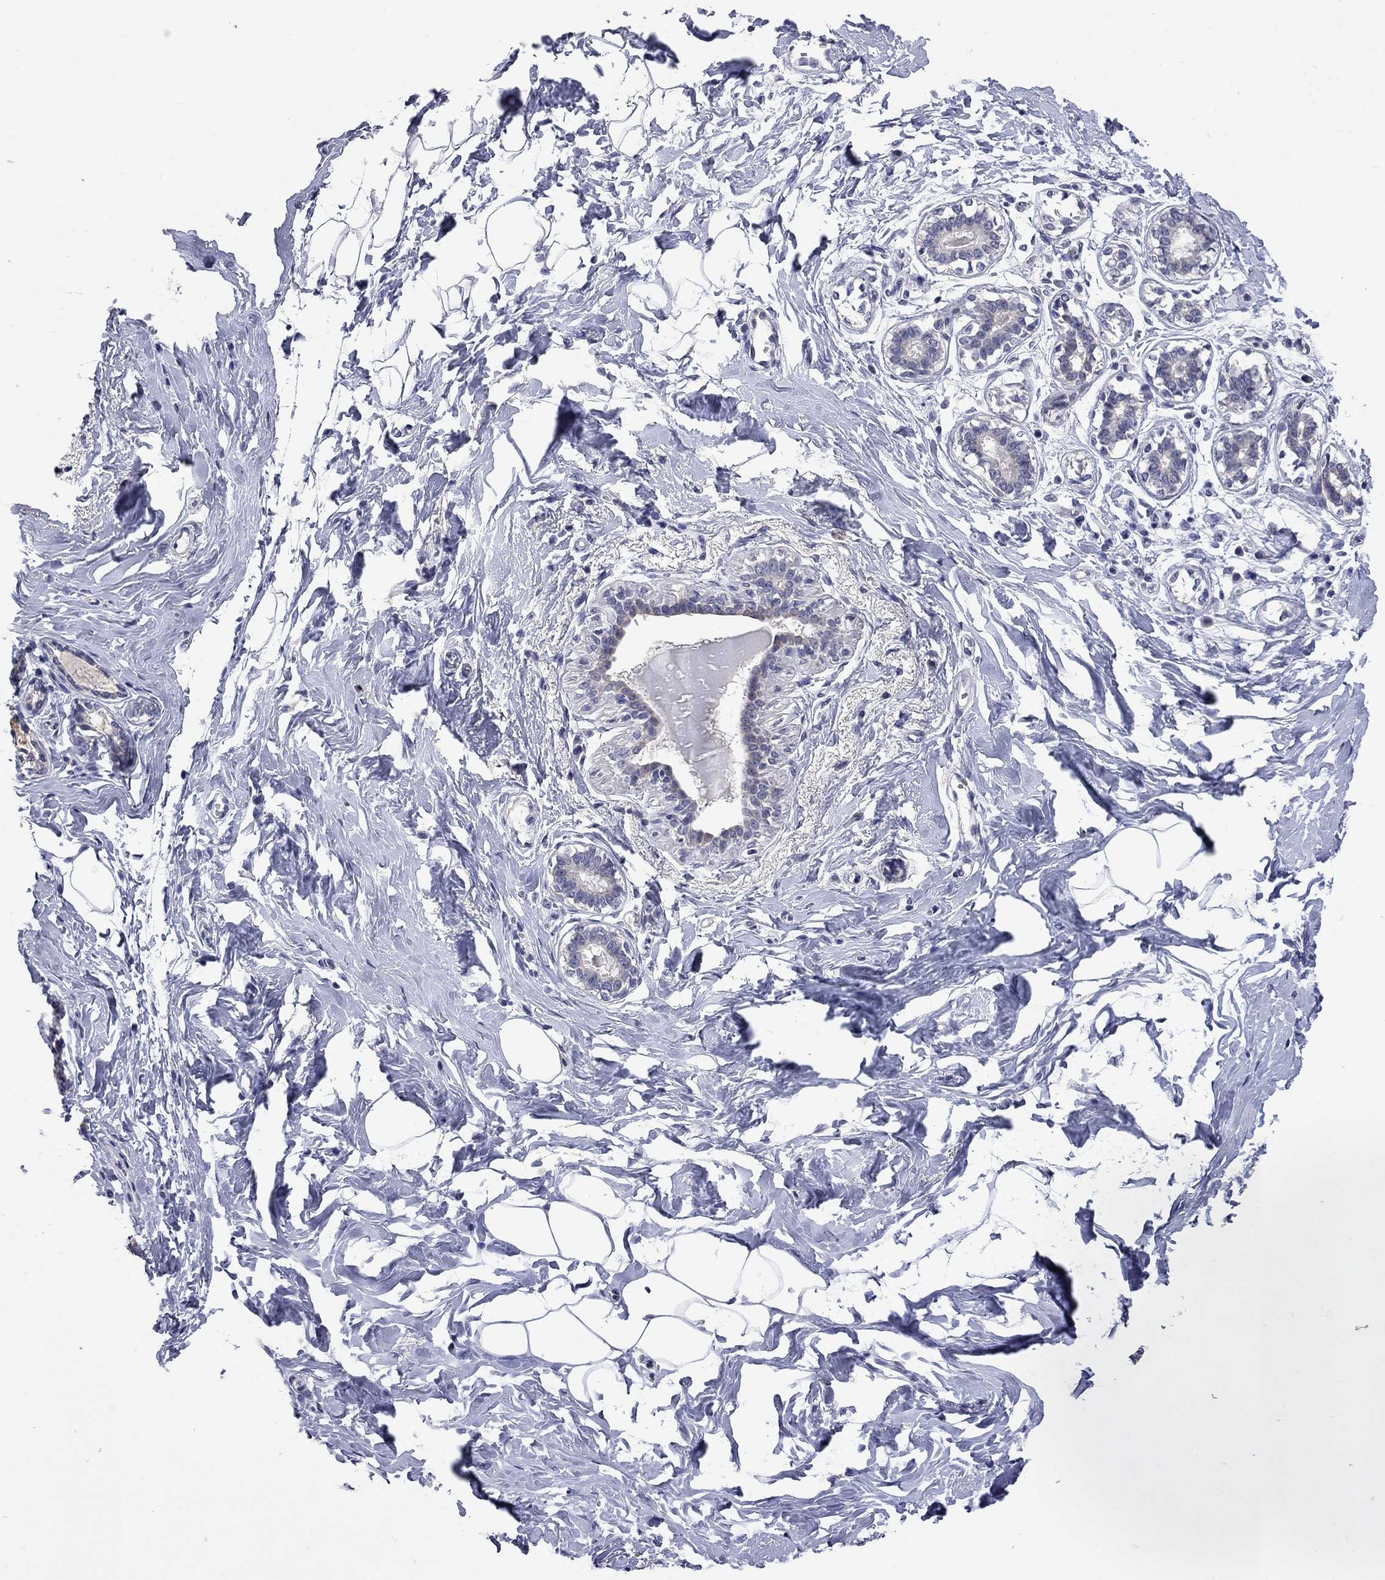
{"staining": {"intensity": "negative", "quantity": "none", "location": "none"}, "tissue": "breast", "cell_type": "Adipocytes", "image_type": "normal", "snomed": [{"axis": "morphology", "description": "Normal tissue, NOS"}, {"axis": "morphology", "description": "Lobular carcinoma, in situ"}, {"axis": "topography", "description": "Breast"}], "caption": "High power microscopy image of an IHC photomicrograph of benign breast, revealing no significant positivity in adipocytes. (Stains: DAB (3,3'-diaminobenzidine) IHC with hematoxylin counter stain, Microscopy: brightfield microscopy at high magnification).", "gene": "NOS2", "patient": {"sex": "female", "age": 35}}